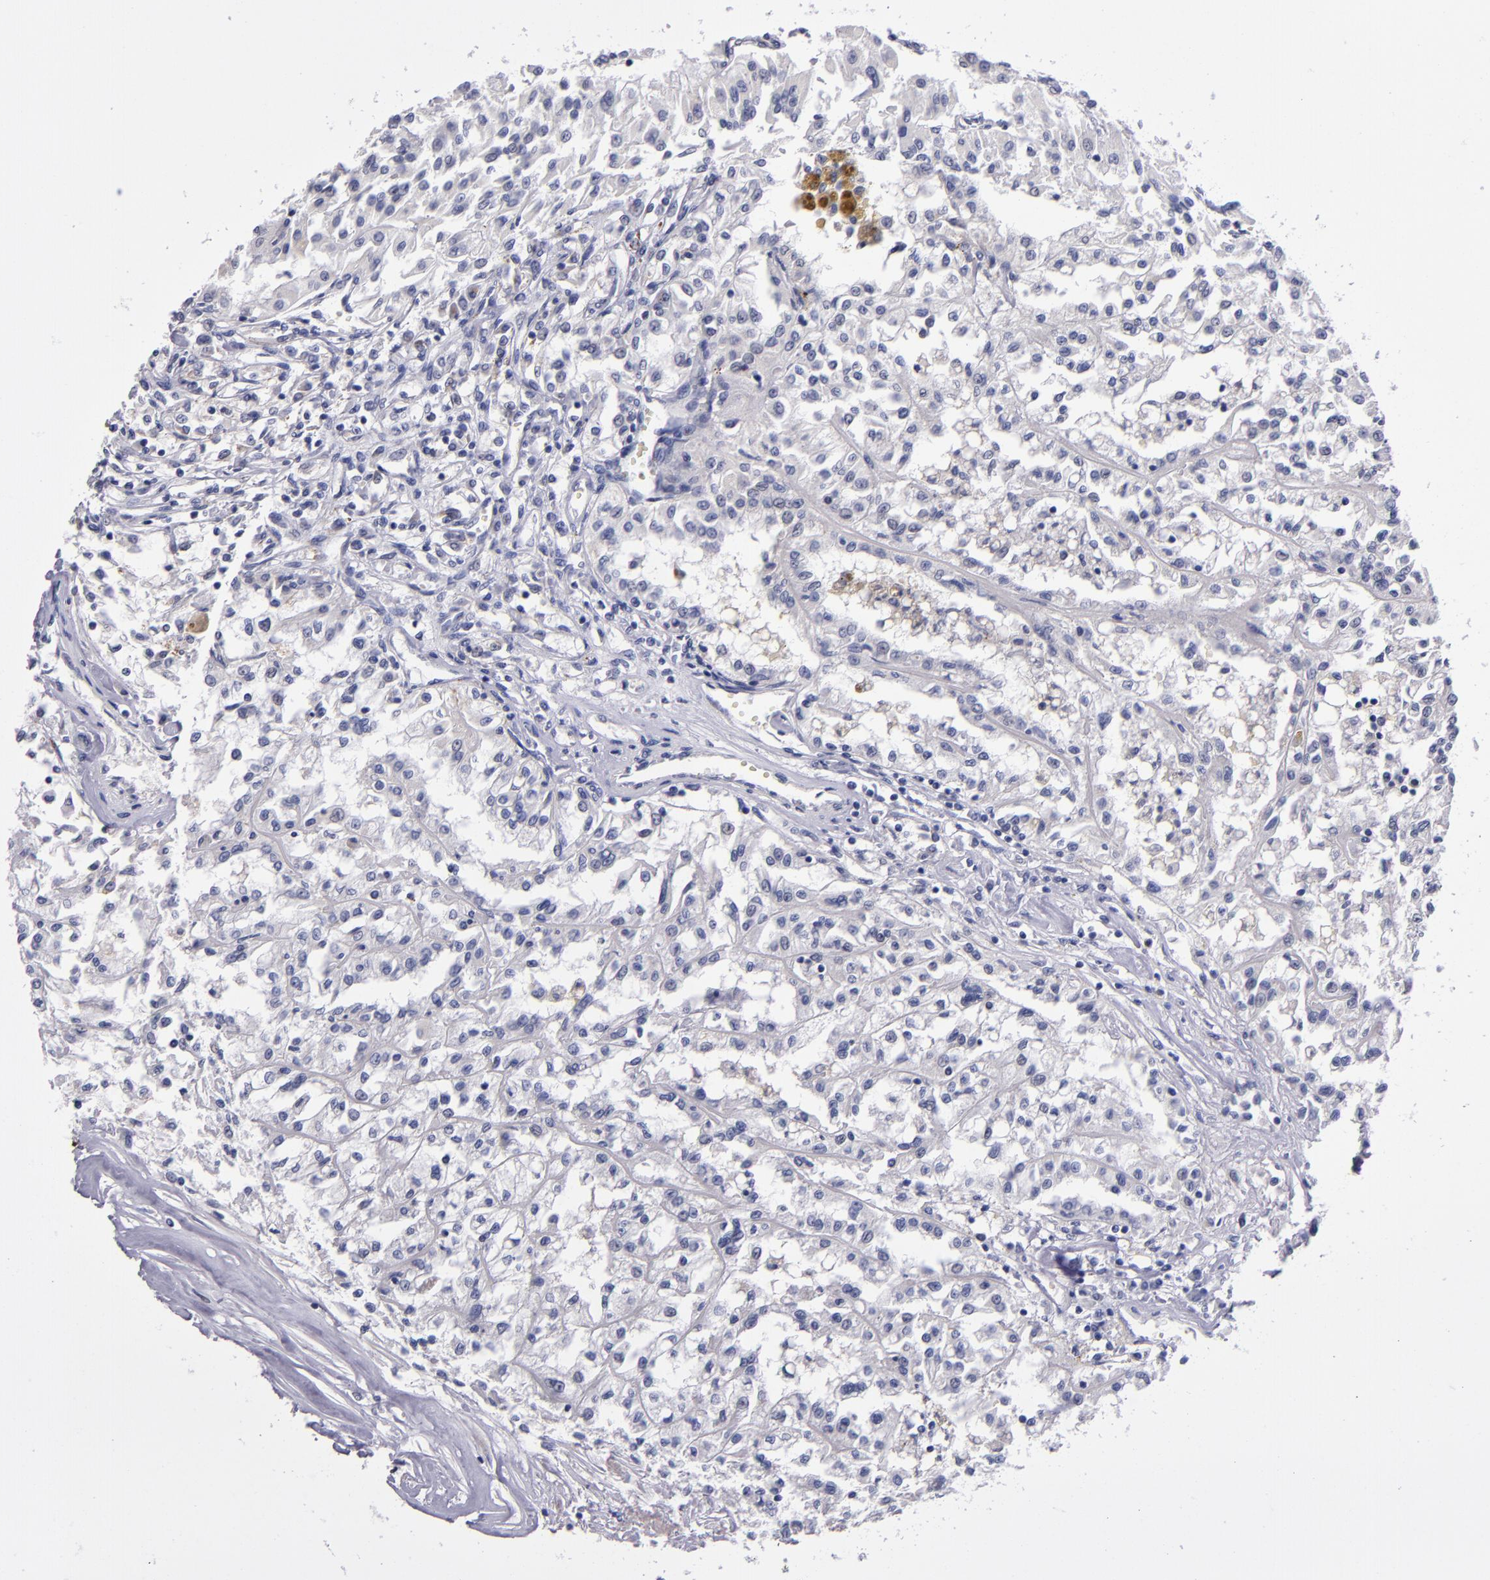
{"staining": {"intensity": "negative", "quantity": "none", "location": "none"}, "tissue": "renal cancer", "cell_type": "Tumor cells", "image_type": "cancer", "snomed": [{"axis": "morphology", "description": "Adenocarcinoma, NOS"}, {"axis": "topography", "description": "Kidney"}], "caption": "There is no significant staining in tumor cells of renal cancer (adenocarcinoma). (DAB (3,3'-diaminobenzidine) IHC, high magnification).", "gene": "RAB41", "patient": {"sex": "male", "age": 78}}